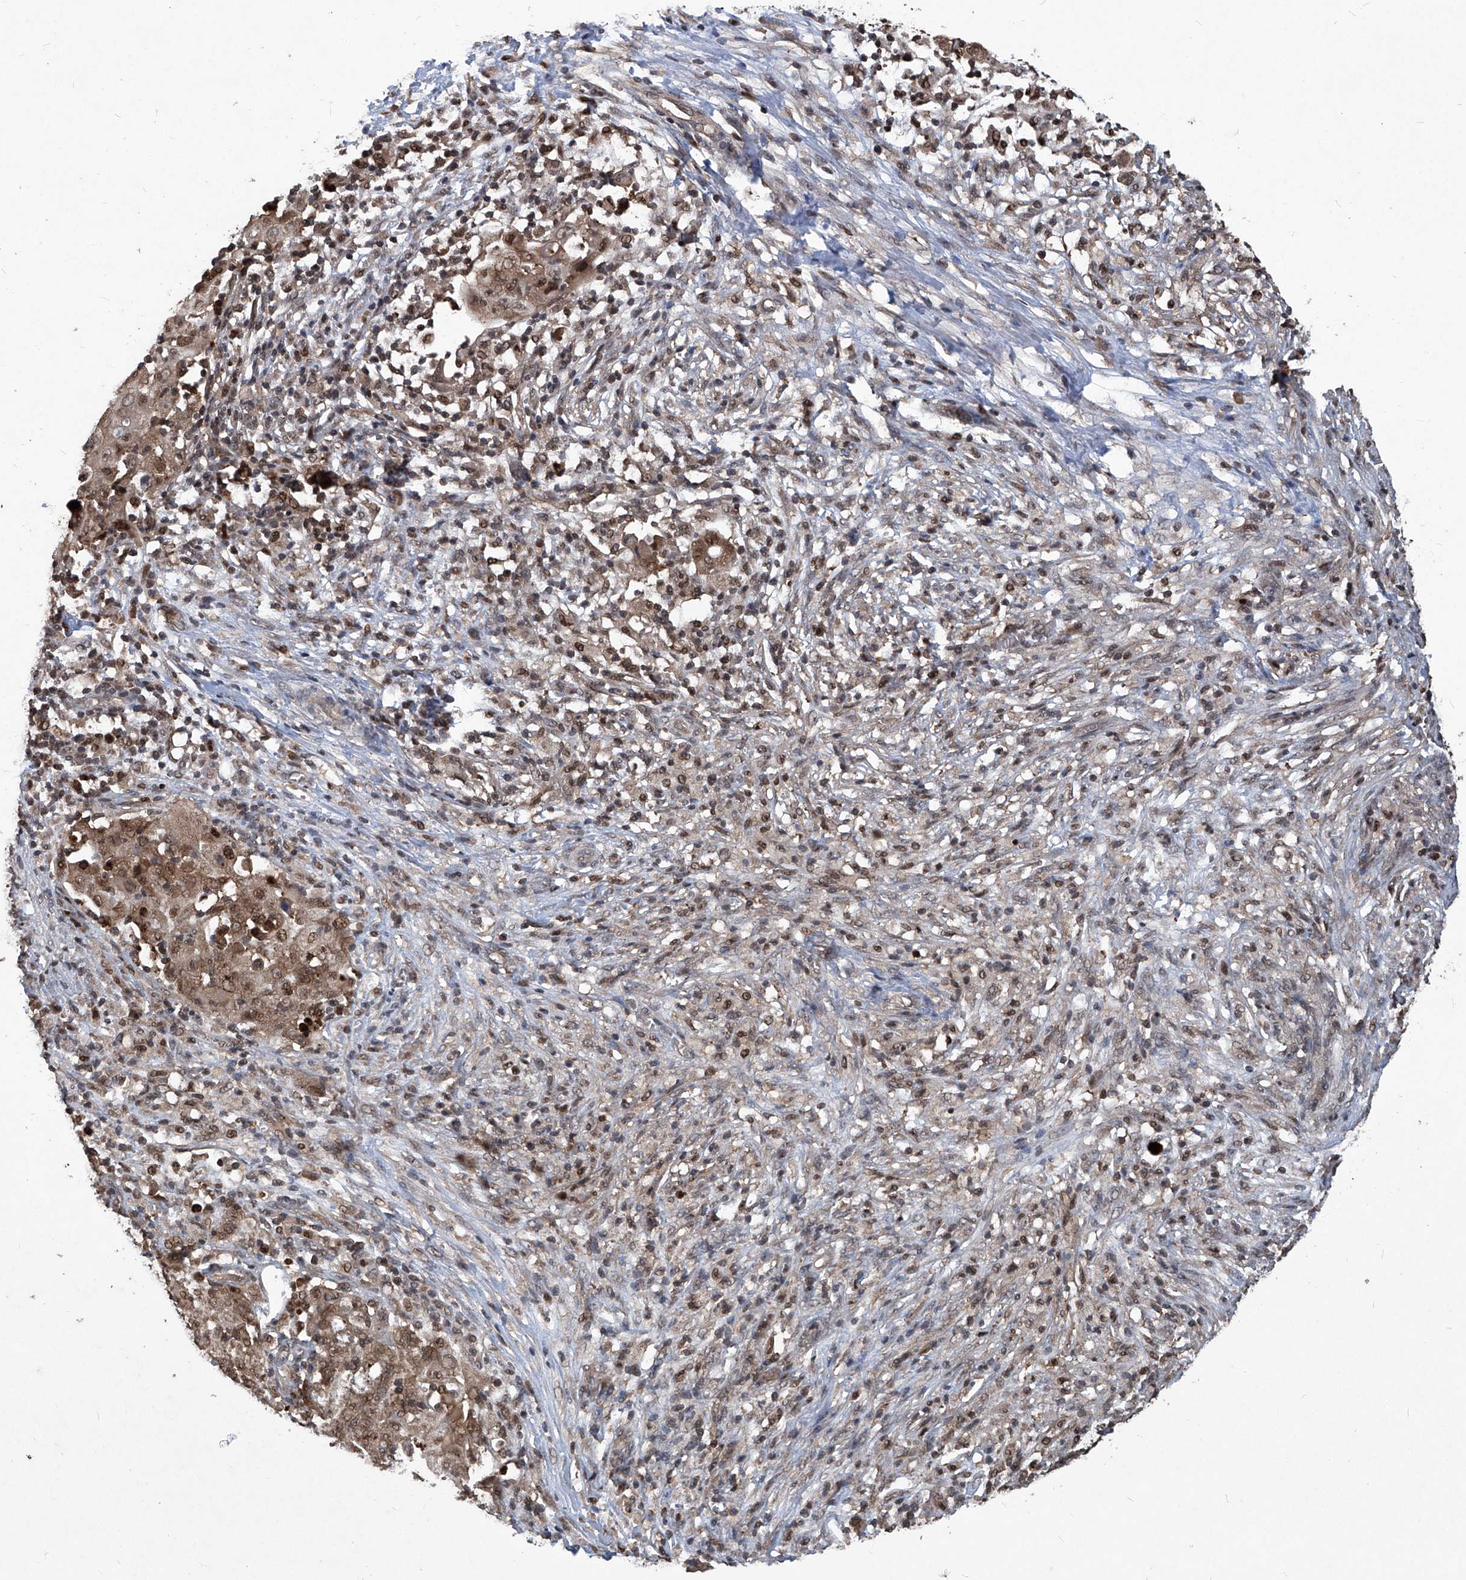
{"staining": {"intensity": "moderate", "quantity": ">75%", "location": "cytoplasmic/membranous,nuclear"}, "tissue": "ovarian cancer", "cell_type": "Tumor cells", "image_type": "cancer", "snomed": [{"axis": "morphology", "description": "Carcinoma, endometroid"}, {"axis": "topography", "description": "Ovary"}], "caption": "Human ovarian endometroid carcinoma stained for a protein (brown) reveals moderate cytoplasmic/membranous and nuclear positive positivity in about >75% of tumor cells.", "gene": "PSMB1", "patient": {"sex": "female", "age": 42}}